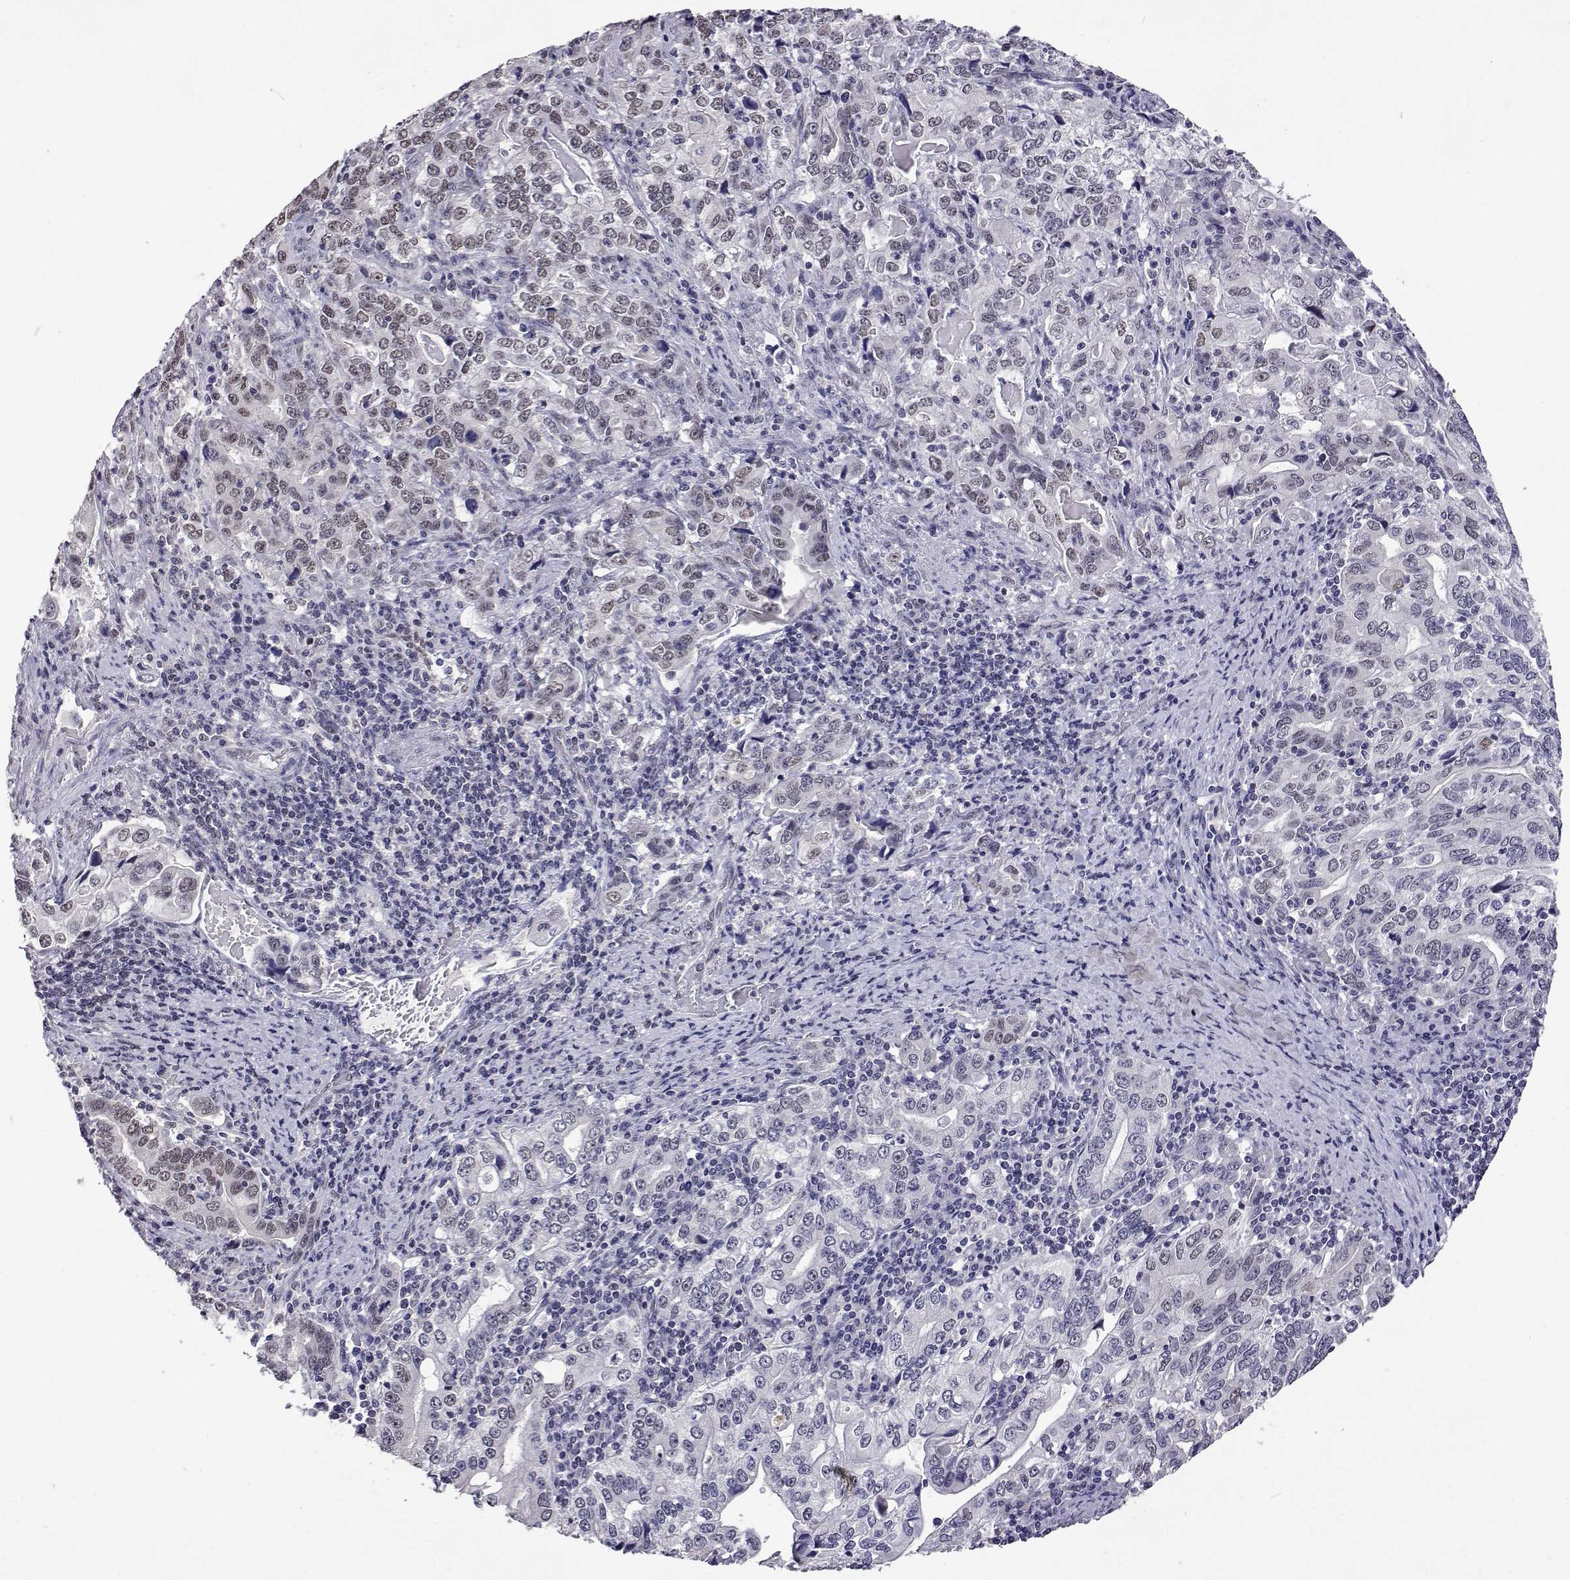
{"staining": {"intensity": "negative", "quantity": "none", "location": "none"}, "tissue": "stomach cancer", "cell_type": "Tumor cells", "image_type": "cancer", "snomed": [{"axis": "morphology", "description": "Adenocarcinoma, NOS"}, {"axis": "topography", "description": "Stomach, lower"}], "caption": "Stomach adenocarcinoma was stained to show a protein in brown. There is no significant staining in tumor cells. (DAB (3,3'-diaminobenzidine) immunohistochemistry with hematoxylin counter stain).", "gene": "HNRNPA0", "patient": {"sex": "female", "age": 72}}